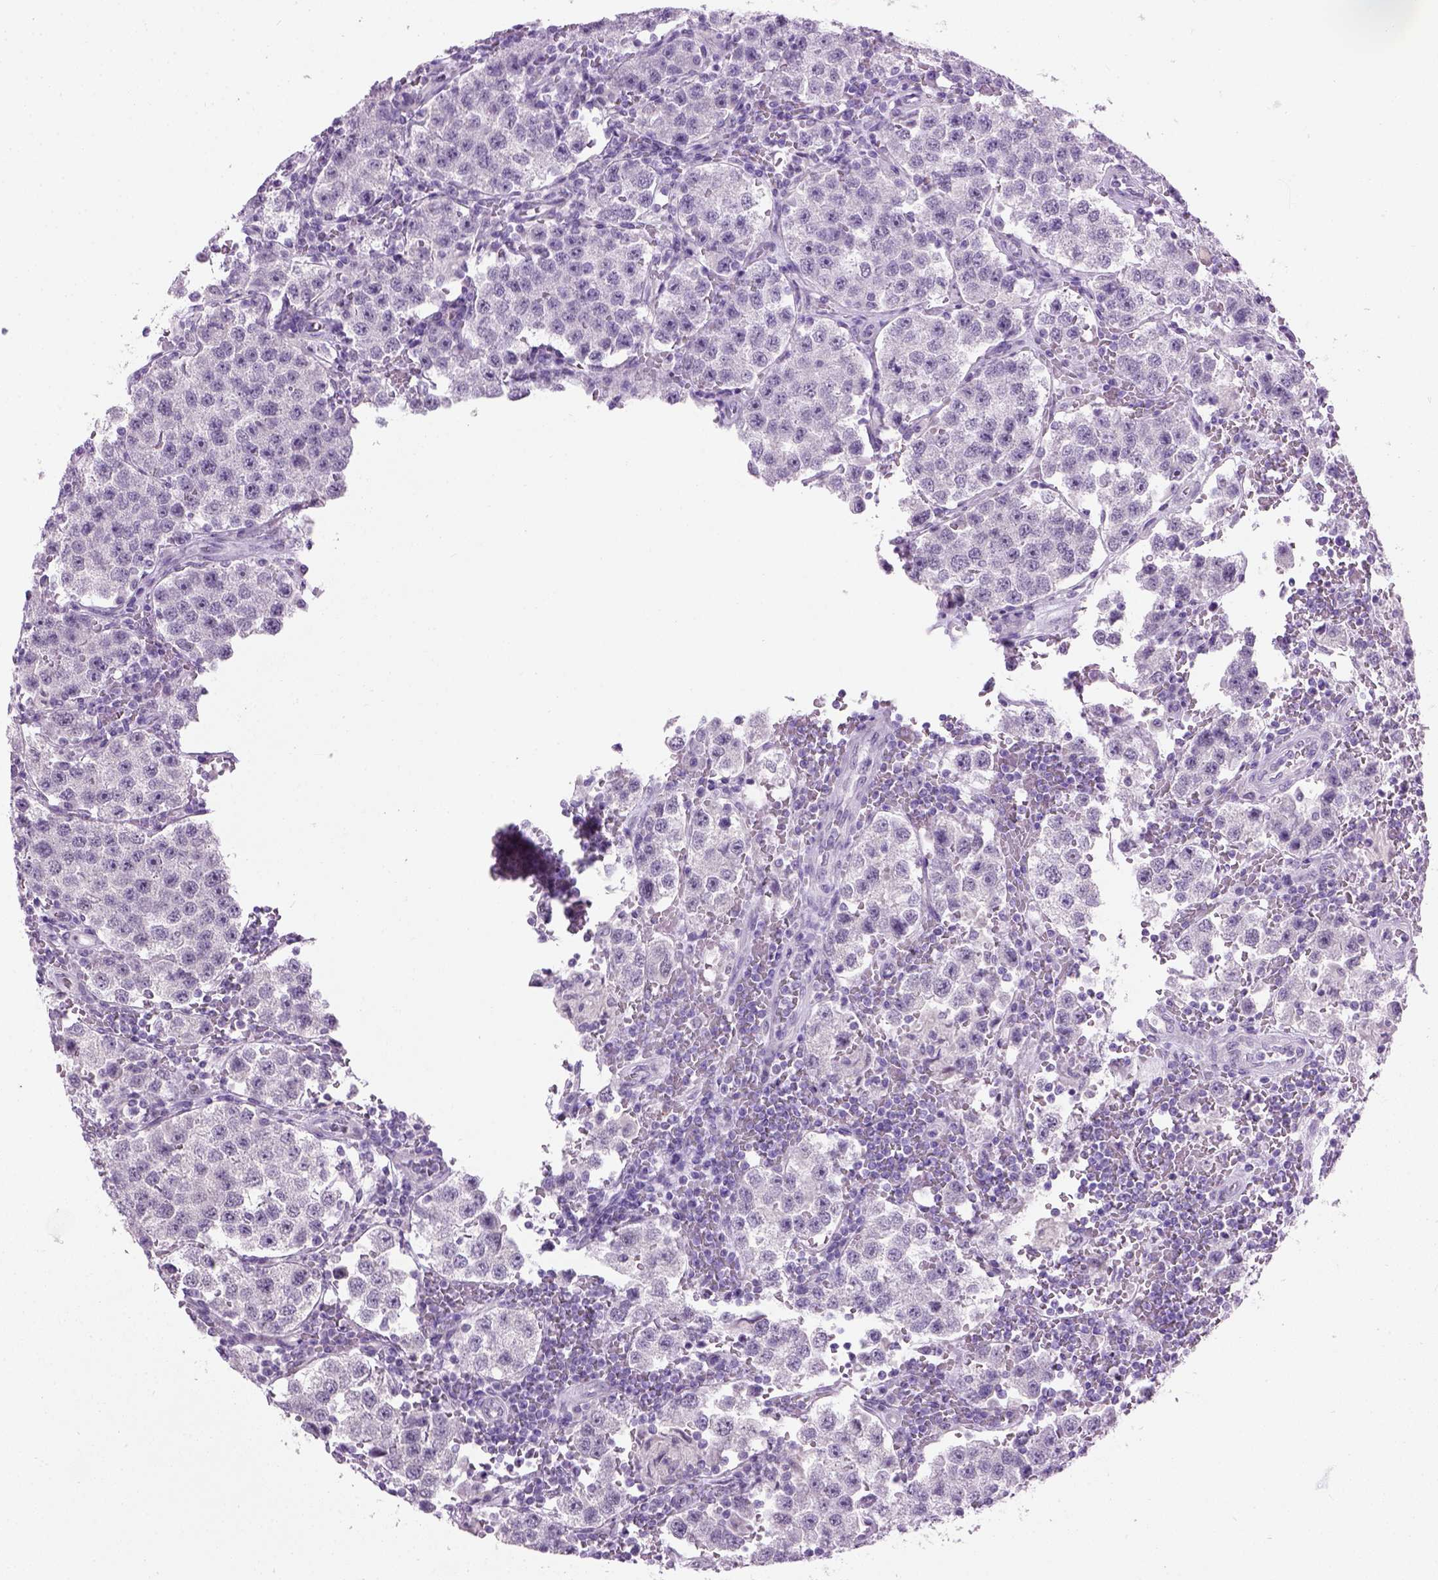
{"staining": {"intensity": "negative", "quantity": "none", "location": "none"}, "tissue": "testis cancer", "cell_type": "Tumor cells", "image_type": "cancer", "snomed": [{"axis": "morphology", "description": "Seminoma, NOS"}, {"axis": "topography", "description": "Testis"}], "caption": "IHC micrograph of testis cancer stained for a protein (brown), which shows no staining in tumor cells.", "gene": "GABRB2", "patient": {"sex": "male", "age": 37}}